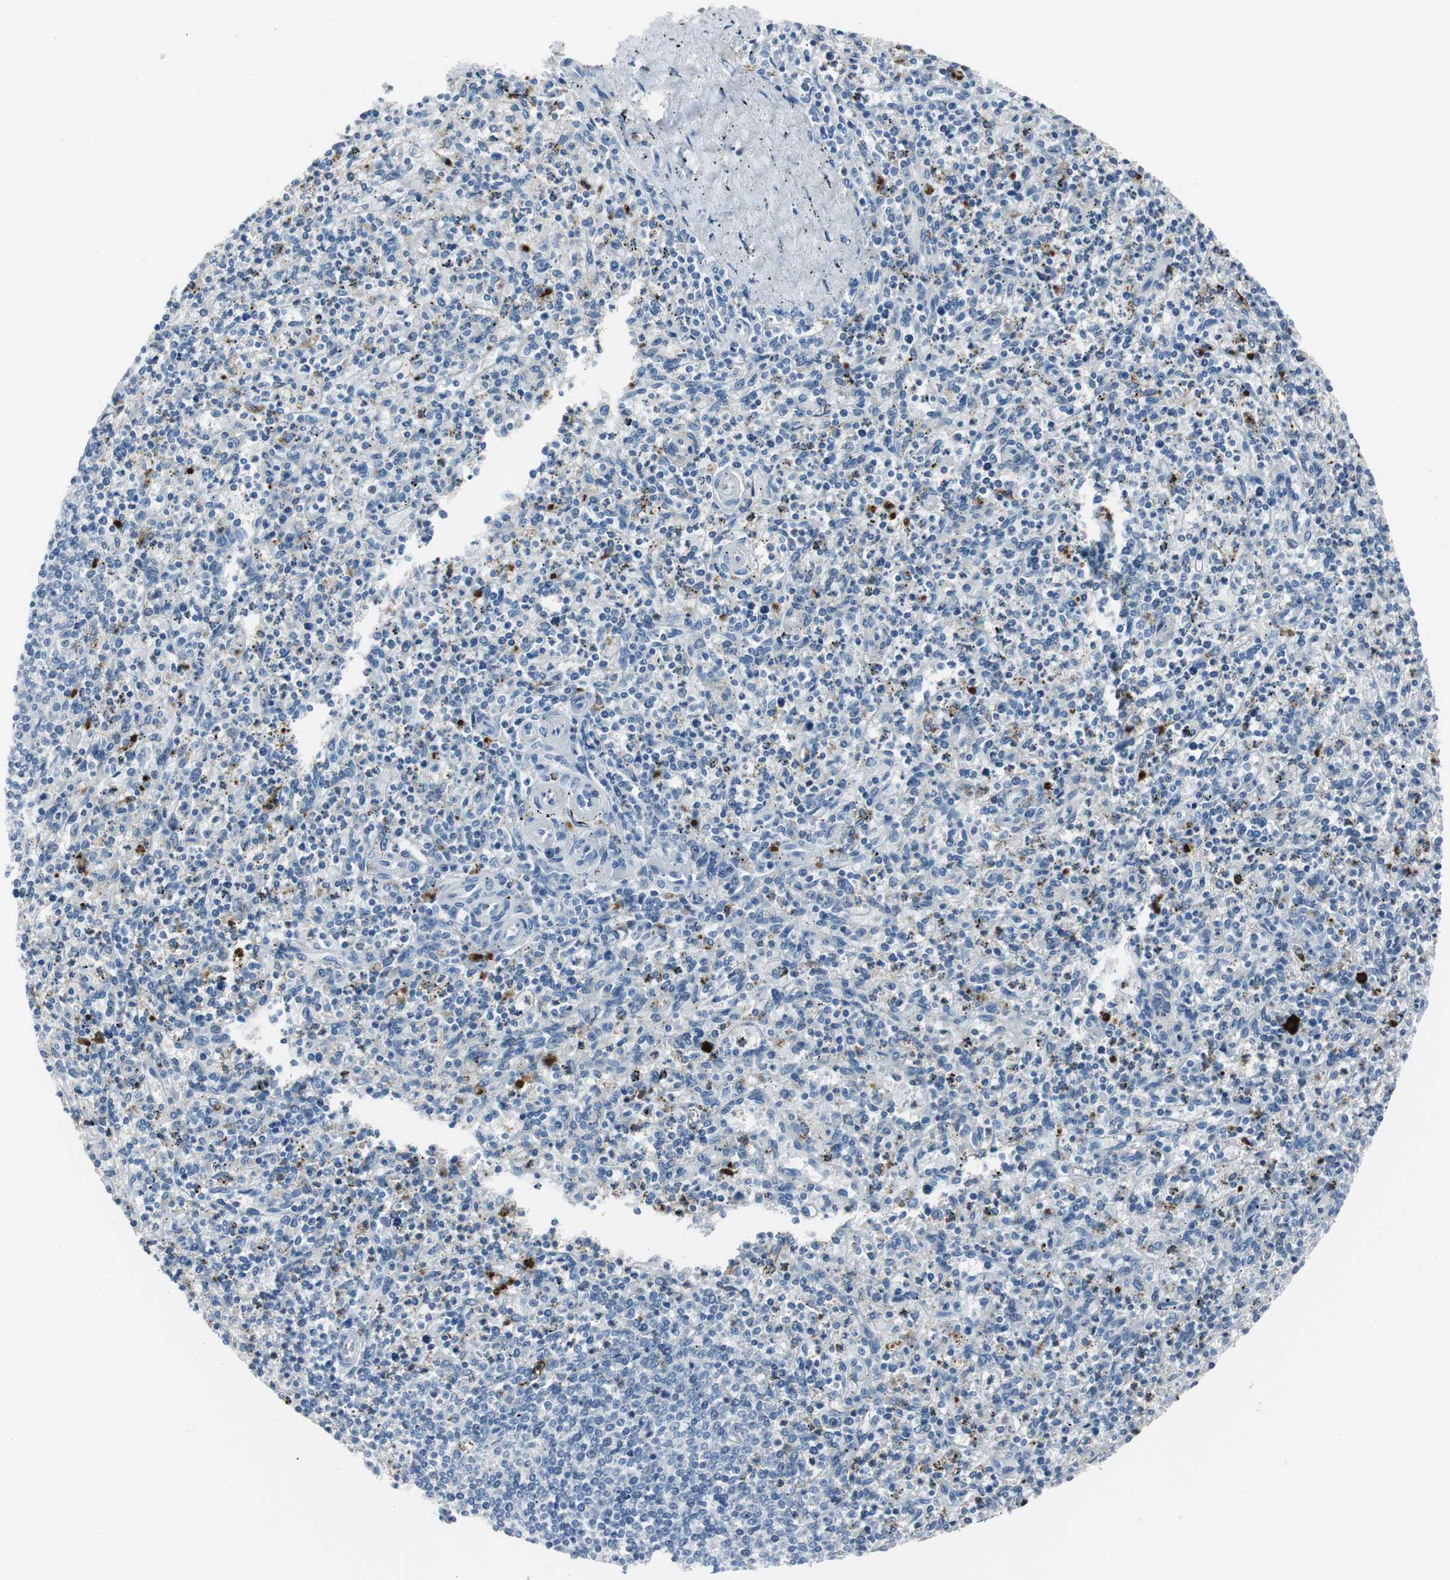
{"staining": {"intensity": "negative", "quantity": "none", "location": "none"}, "tissue": "spleen", "cell_type": "Cells in red pulp", "image_type": "normal", "snomed": [{"axis": "morphology", "description": "Normal tissue, NOS"}, {"axis": "topography", "description": "Spleen"}], "caption": "The IHC histopathology image has no significant expression in cells in red pulp of spleen. (DAB immunohistochemistry with hematoxylin counter stain).", "gene": "RASA1", "patient": {"sex": "male", "age": 72}}